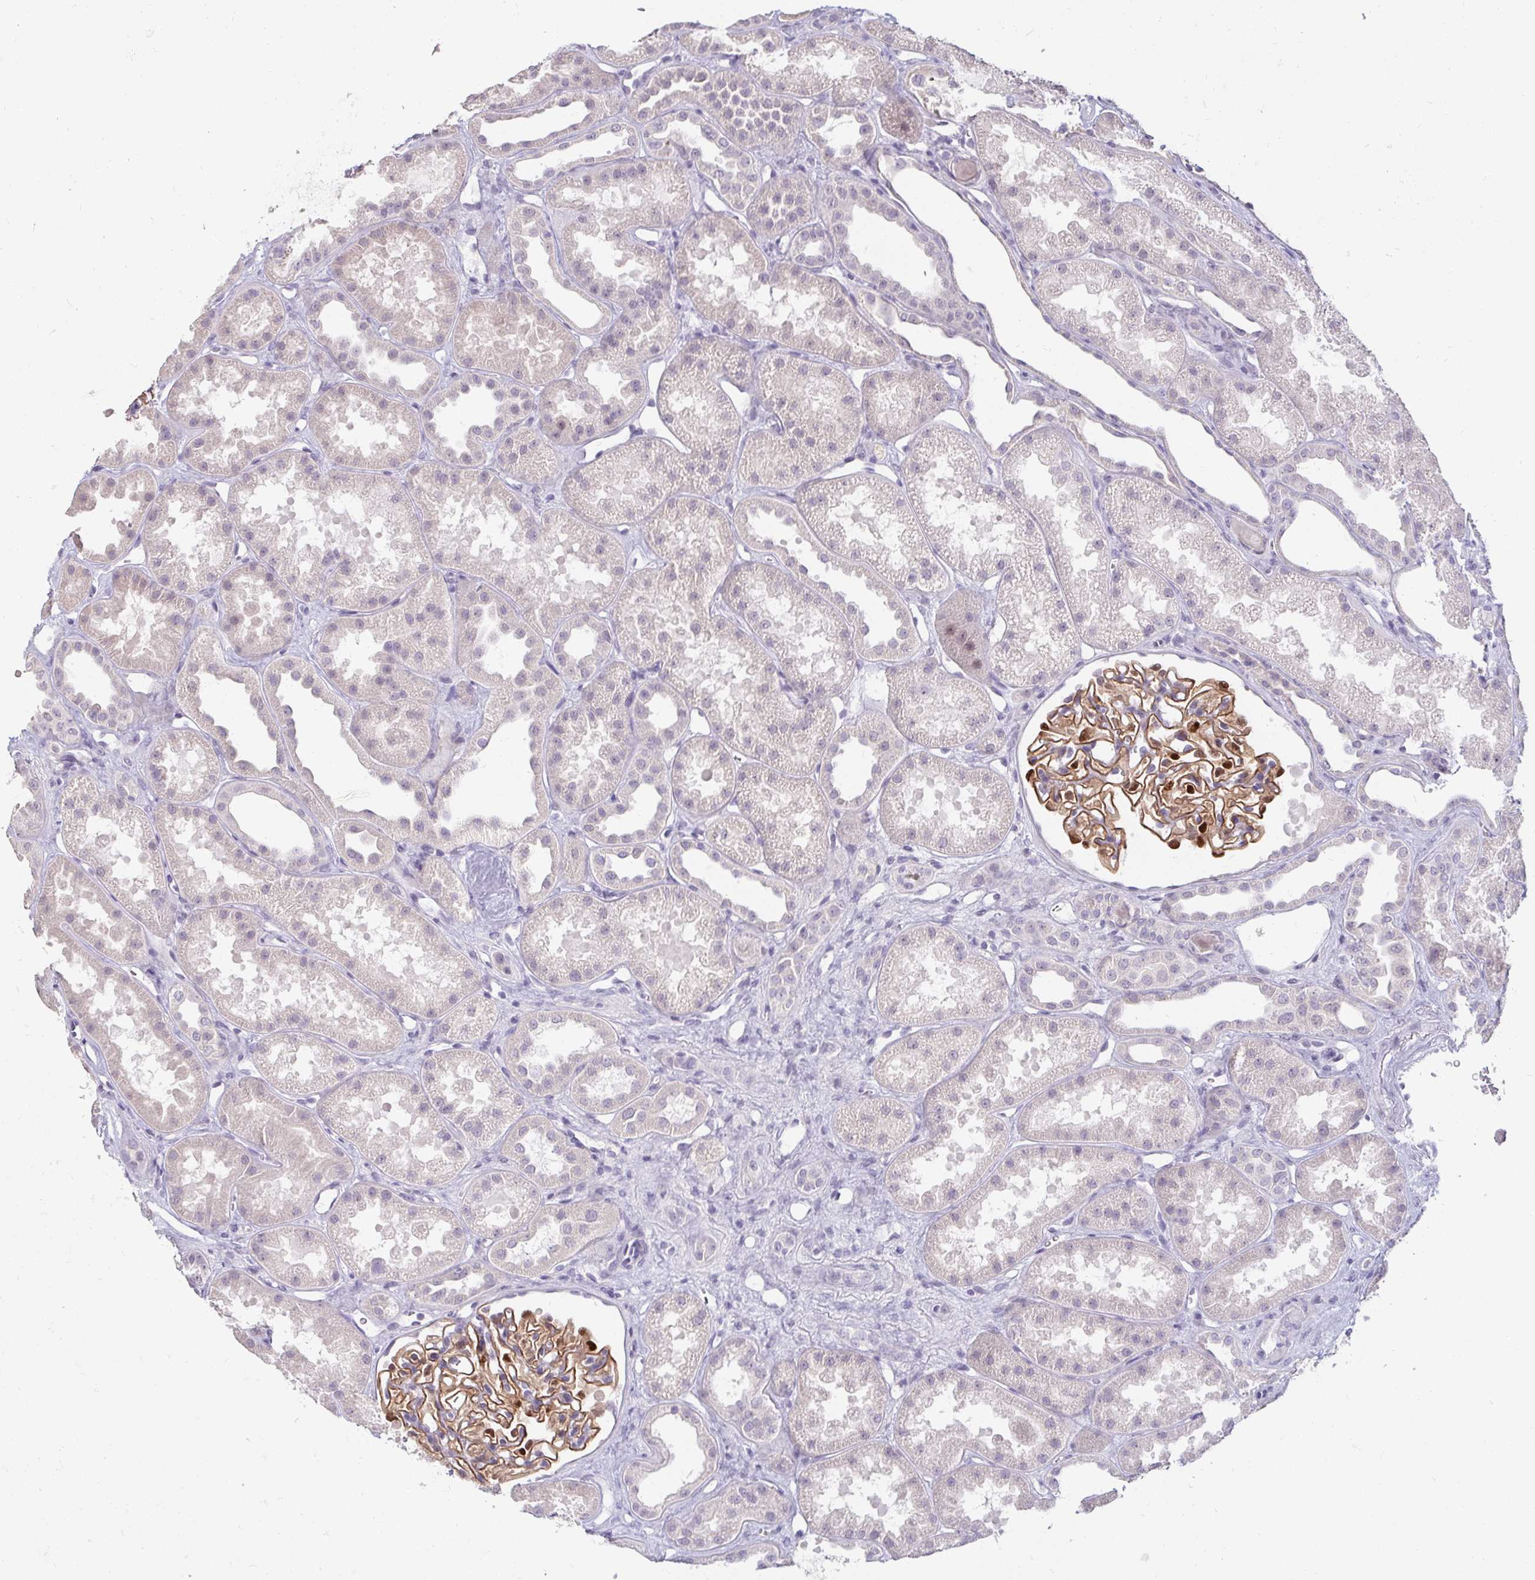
{"staining": {"intensity": "moderate", "quantity": ">75%", "location": "cytoplasmic/membranous,nuclear"}, "tissue": "kidney", "cell_type": "Cells in glomeruli", "image_type": "normal", "snomed": [{"axis": "morphology", "description": "Normal tissue, NOS"}, {"axis": "topography", "description": "Kidney"}], "caption": "Protein analysis of benign kidney demonstrates moderate cytoplasmic/membranous,nuclear expression in approximately >75% of cells in glomeruli.", "gene": "DDN", "patient": {"sex": "male", "age": 61}}